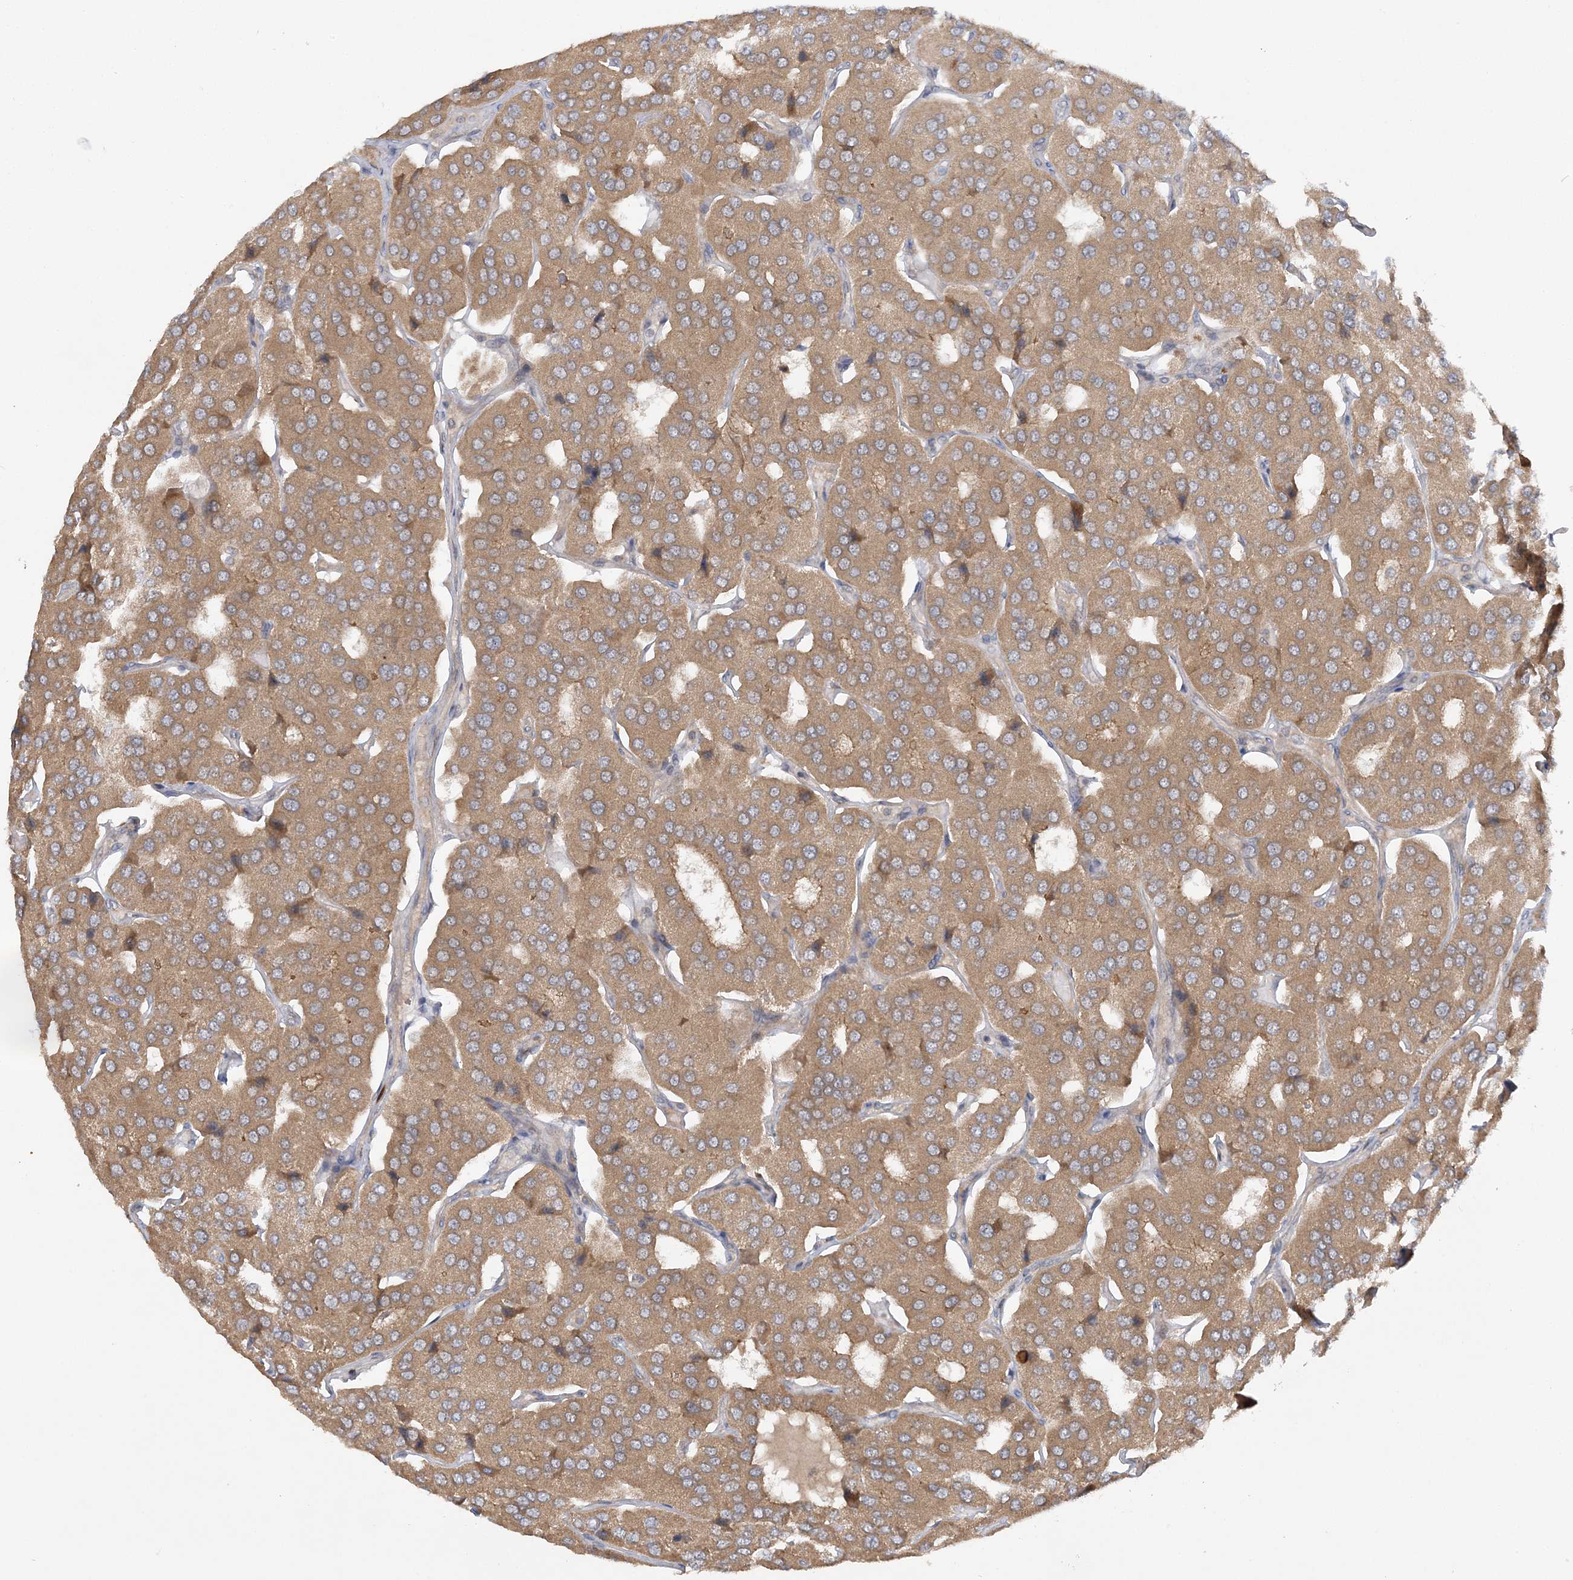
{"staining": {"intensity": "moderate", "quantity": ">75%", "location": "cytoplasmic/membranous"}, "tissue": "parathyroid gland", "cell_type": "Glandular cells", "image_type": "normal", "snomed": [{"axis": "morphology", "description": "Normal tissue, NOS"}, {"axis": "morphology", "description": "Adenoma, NOS"}, {"axis": "topography", "description": "Parathyroid gland"}], "caption": "A high-resolution micrograph shows IHC staining of benign parathyroid gland, which demonstrates moderate cytoplasmic/membranous staining in about >75% of glandular cells.", "gene": "MMADHC", "patient": {"sex": "female", "age": 86}}